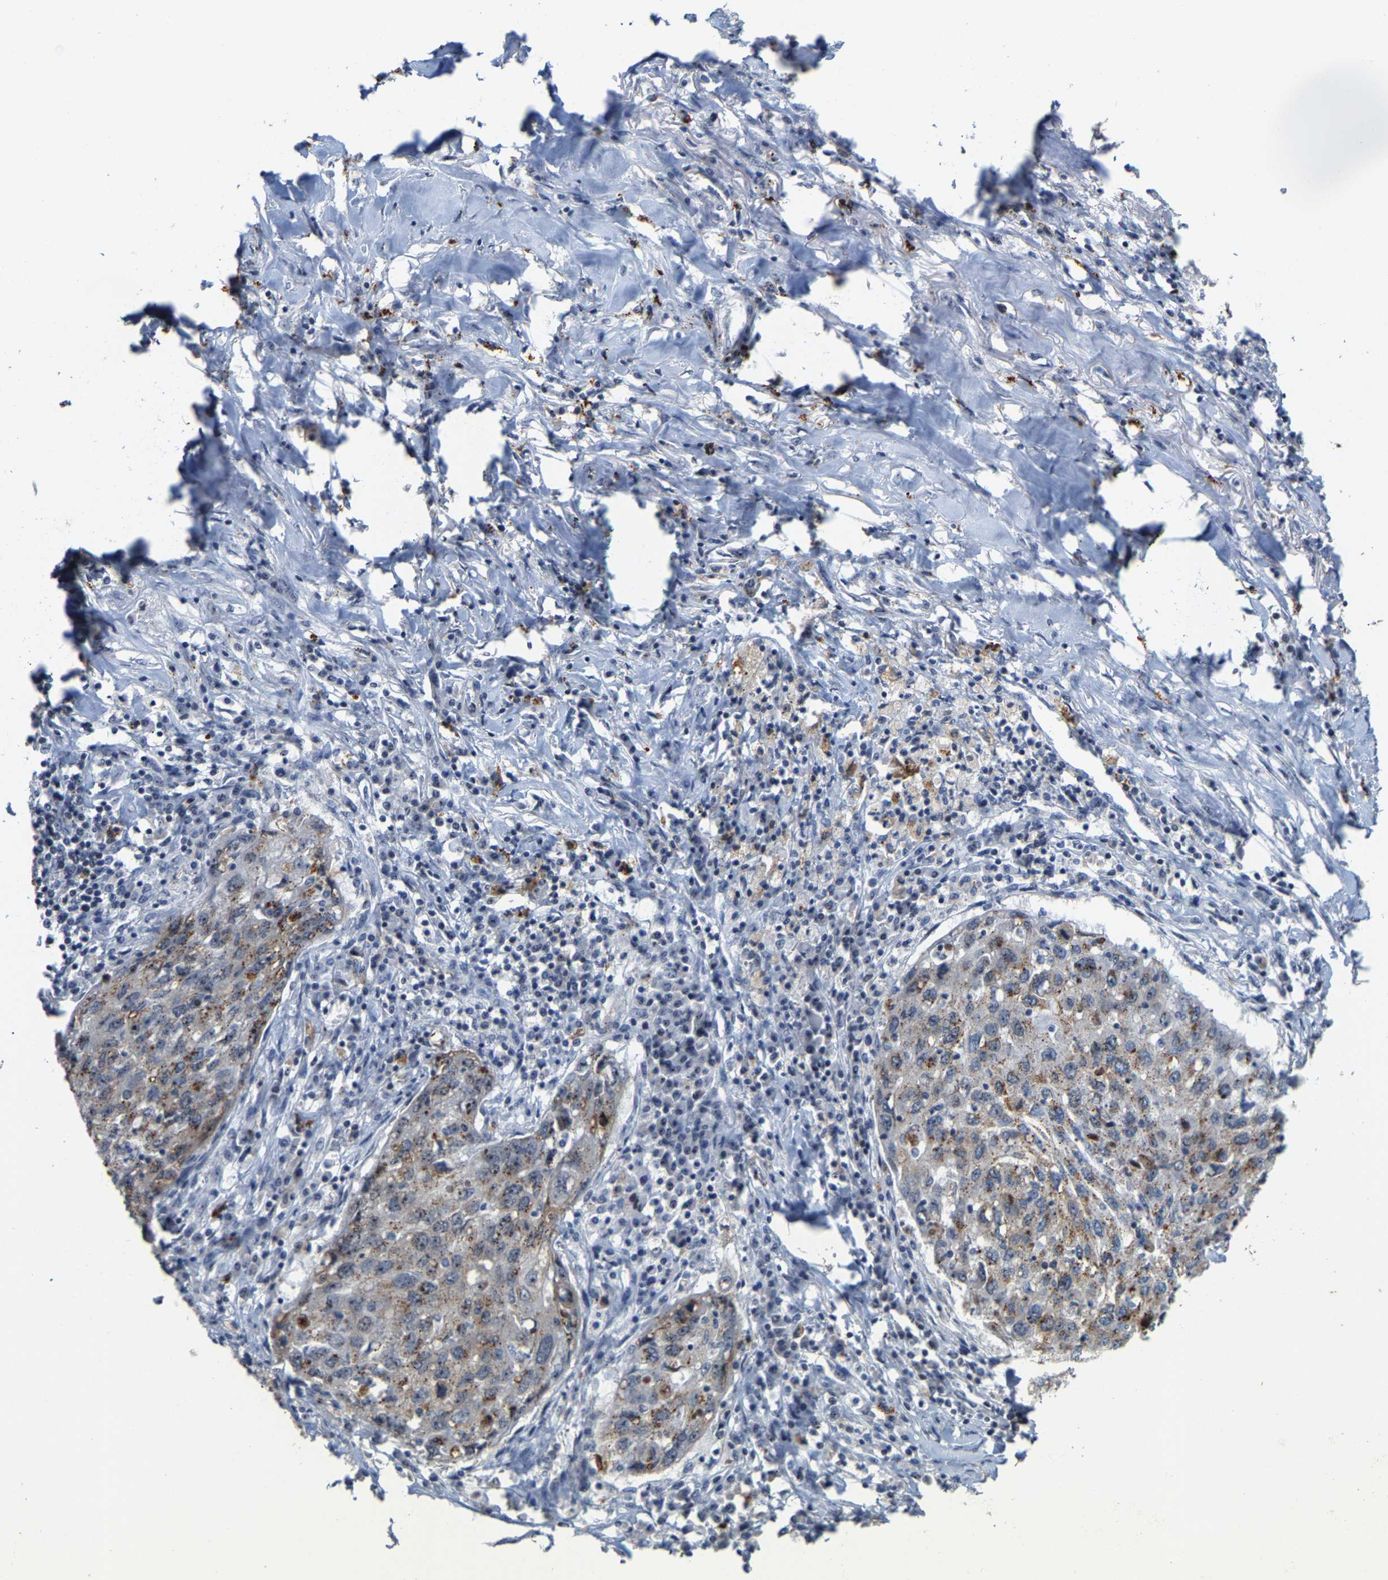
{"staining": {"intensity": "moderate", "quantity": "<25%", "location": "cytoplasmic/membranous"}, "tissue": "lung cancer", "cell_type": "Tumor cells", "image_type": "cancer", "snomed": [{"axis": "morphology", "description": "Squamous cell carcinoma, NOS"}, {"axis": "topography", "description": "Lung"}], "caption": "Approximately <25% of tumor cells in lung cancer exhibit moderate cytoplasmic/membranous protein positivity as visualized by brown immunohistochemical staining.", "gene": "NOP58", "patient": {"sex": "female", "age": 63}}